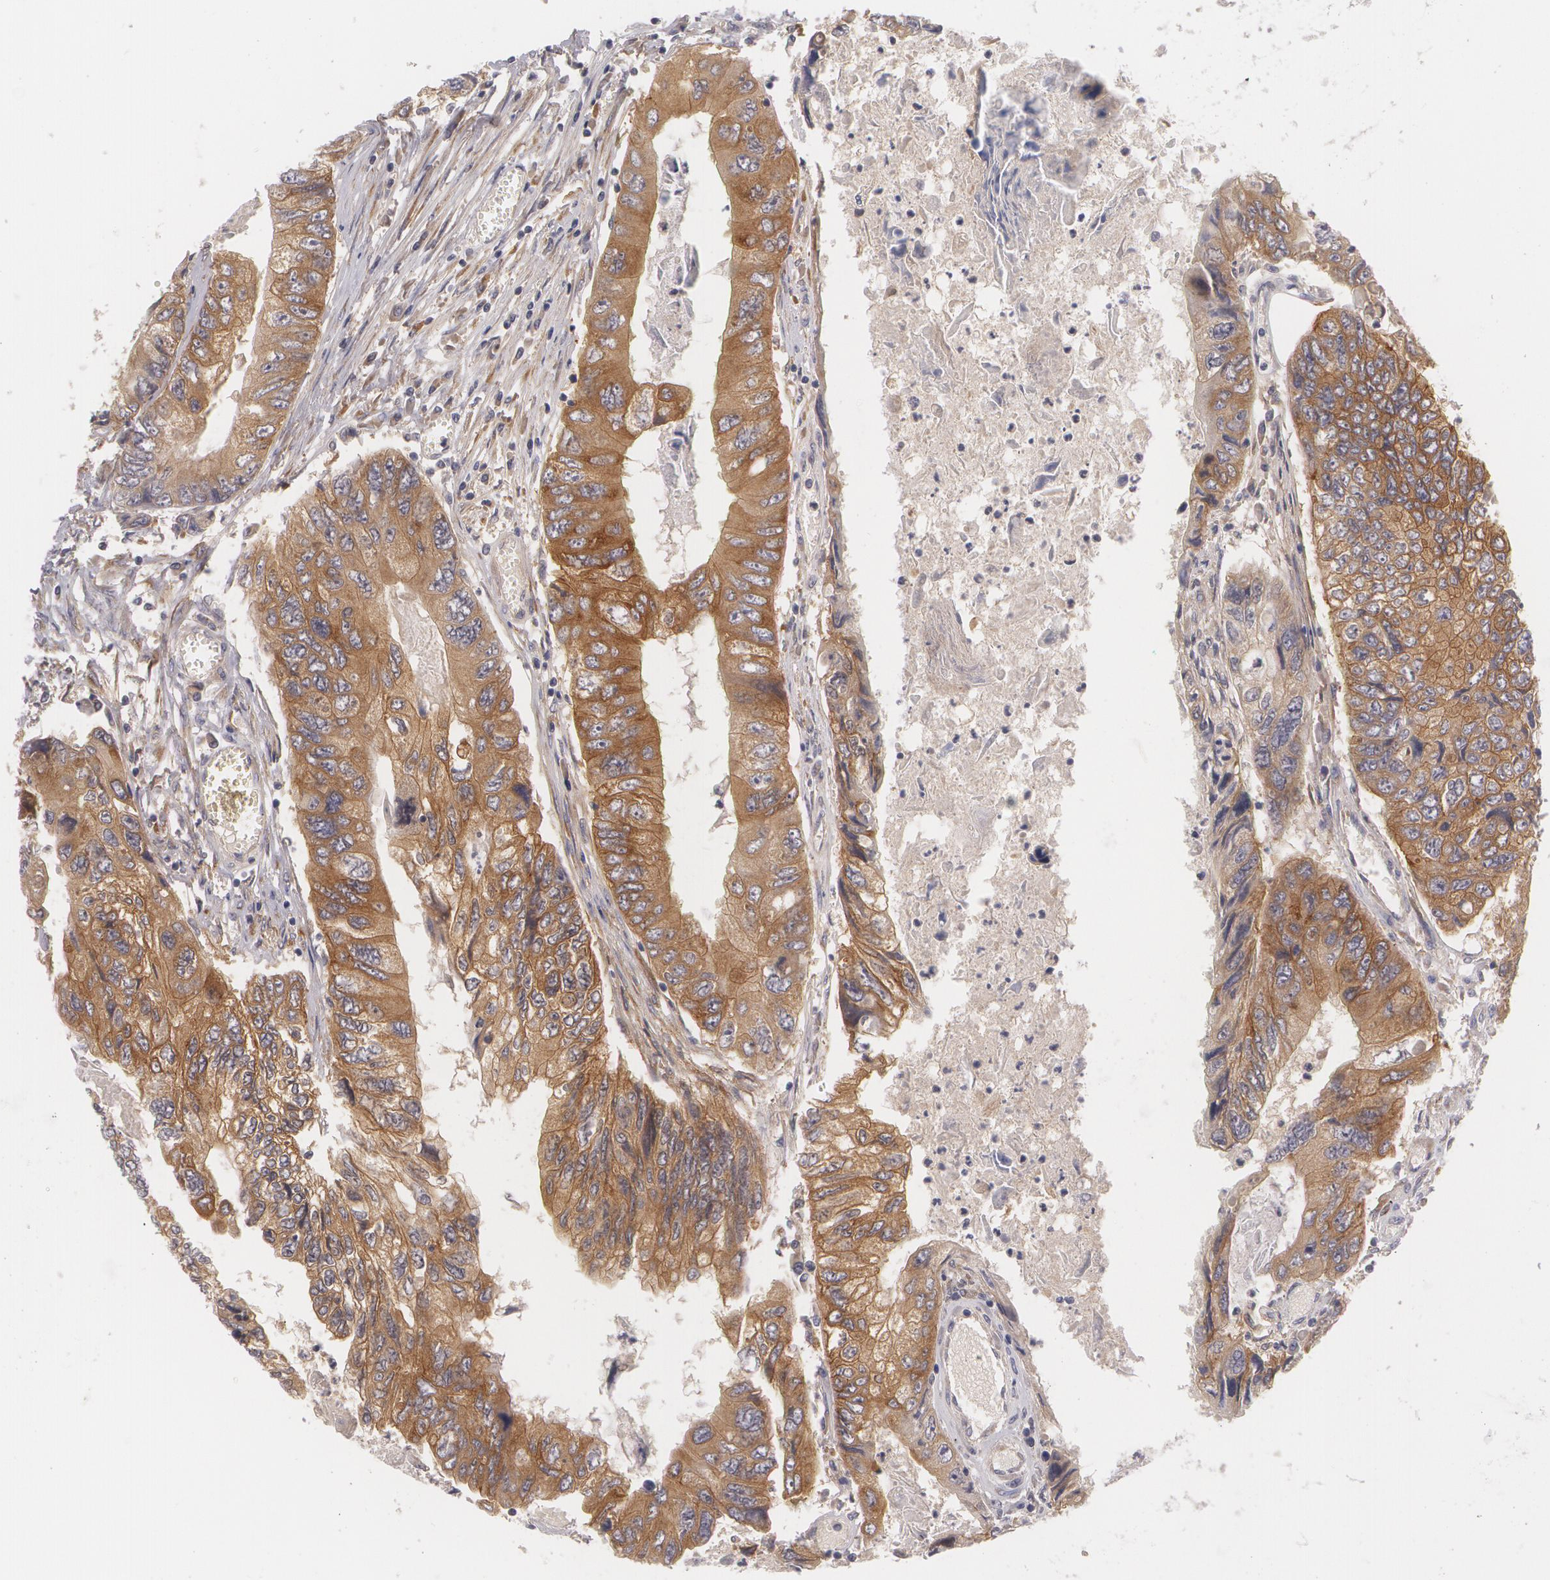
{"staining": {"intensity": "strong", "quantity": ">75%", "location": "cytoplasmic/membranous"}, "tissue": "colorectal cancer", "cell_type": "Tumor cells", "image_type": "cancer", "snomed": [{"axis": "morphology", "description": "Adenocarcinoma, NOS"}, {"axis": "topography", "description": "Rectum"}], "caption": "Colorectal cancer stained with immunohistochemistry (IHC) displays strong cytoplasmic/membranous expression in about >75% of tumor cells. (DAB (3,3'-diaminobenzidine) = brown stain, brightfield microscopy at high magnification).", "gene": "CASK", "patient": {"sex": "female", "age": 82}}